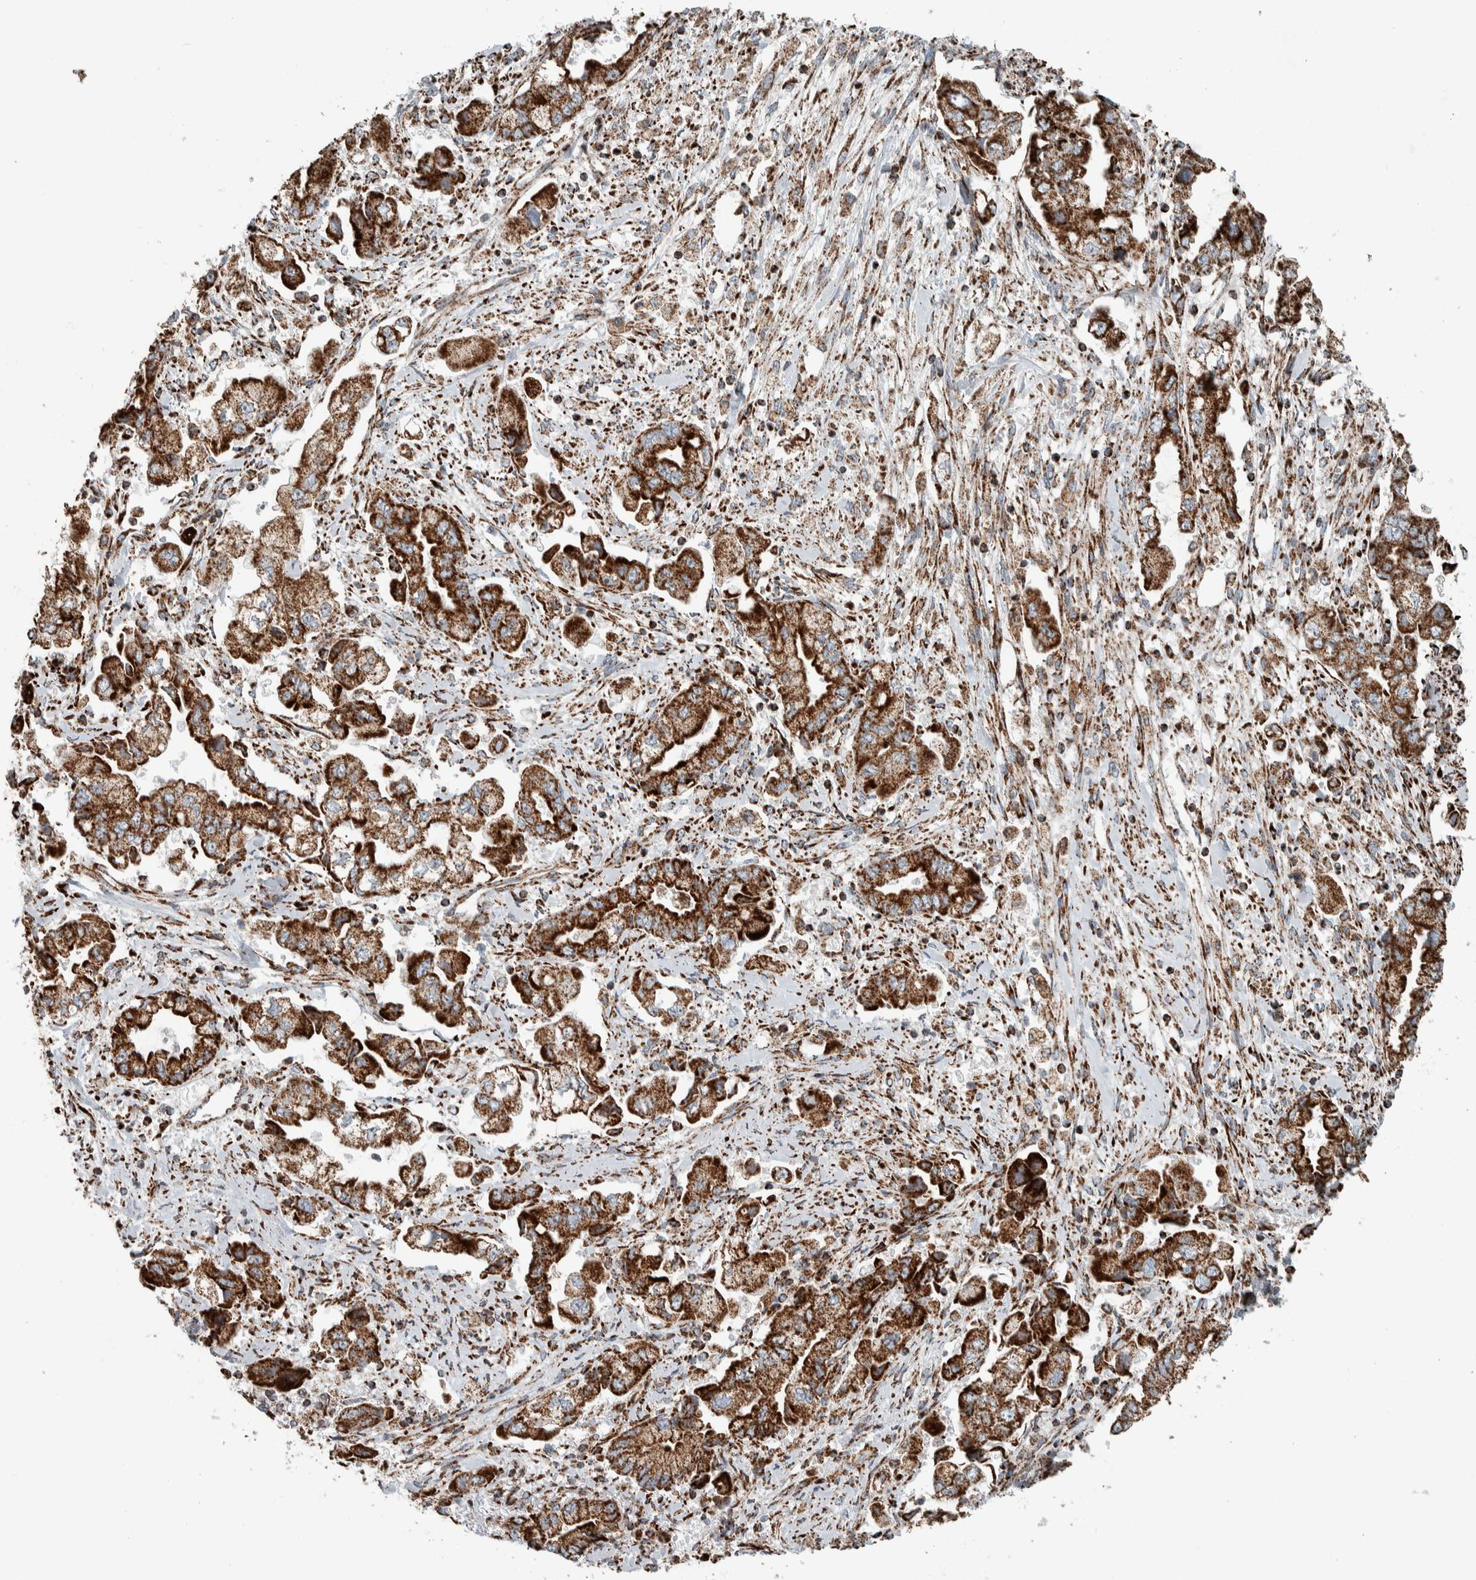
{"staining": {"intensity": "strong", "quantity": ">75%", "location": "cytoplasmic/membranous"}, "tissue": "stomach cancer", "cell_type": "Tumor cells", "image_type": "cancer", "snomed": [{"axis": "morphology", "description": "Normal tissue, NOS"}, {"axis": "morphology", "description": "Adenocarcinoma, NOS"}, {"axis": "topography", "description": "Stomach"}], "caption": "Protein expression analysis of human stomach adenocarcinoma reveals strong cytoplasmic/membranous expression in about >75% of tumor cells. (IHC, brightfield microscopy, high magnification).", "gene": "CNTROB", "patient": {"sex": "male", "age": 62}}